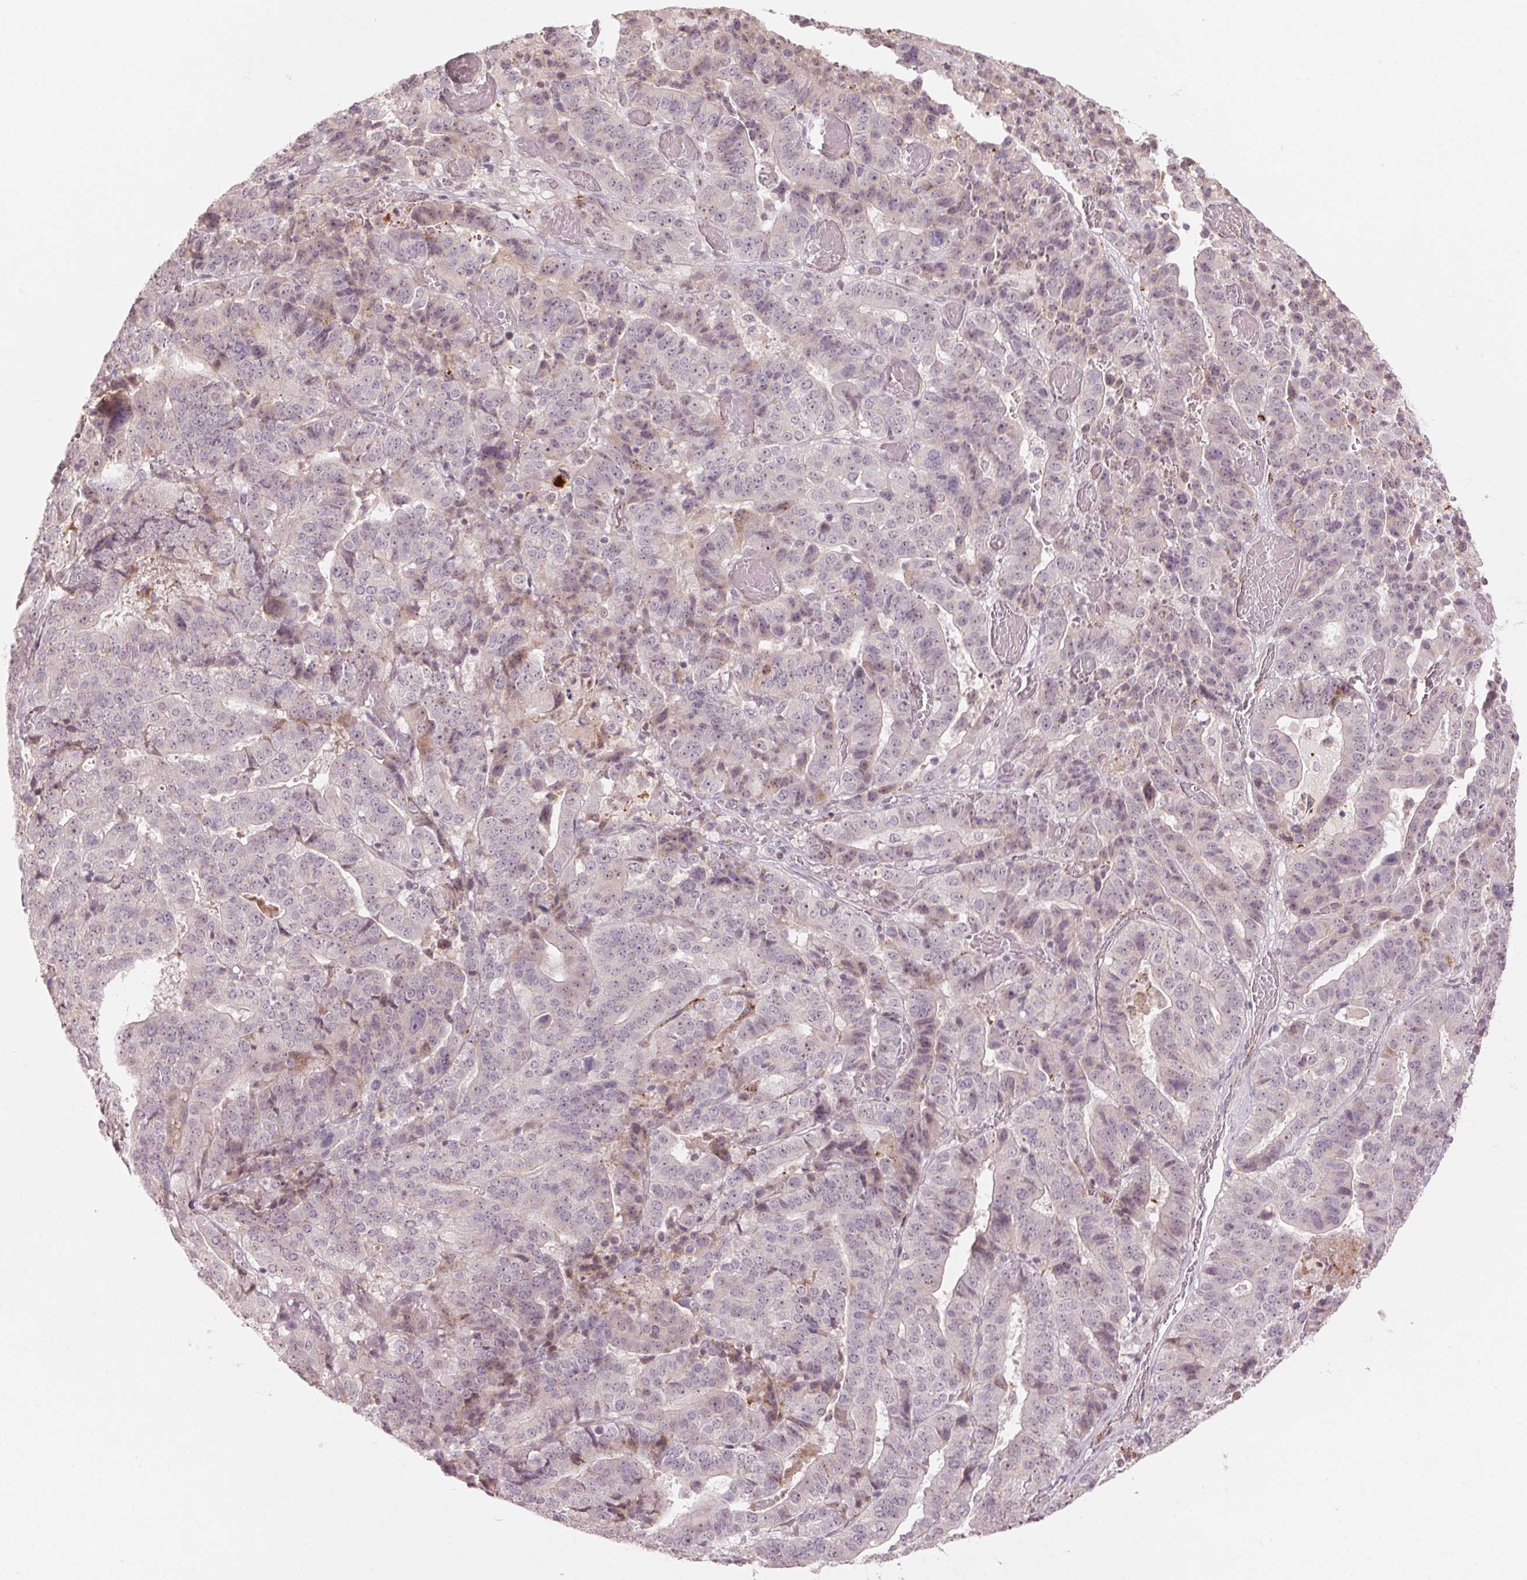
{"staining": {"intensity": "negative", "quantity": "none", "location": "none"}, "tissue": "stomach cancer", "cell_type": "Tumor cells", "image_type": "cancer", "snomed": [{"axis": "morphology", "description": "Adenocarcinoma, NOS"}, {"axis": "topography", "description": "Stomach"}], "caption": "Immunohistochemical staining of stomach cancer shows no significant positivity in tumor cells. (DAB (3,3'-diaminobenzidine) immunohistochemistry, high magnification).", "gene": "TMED6", "patient": {"sex": "male", "age": 48}}